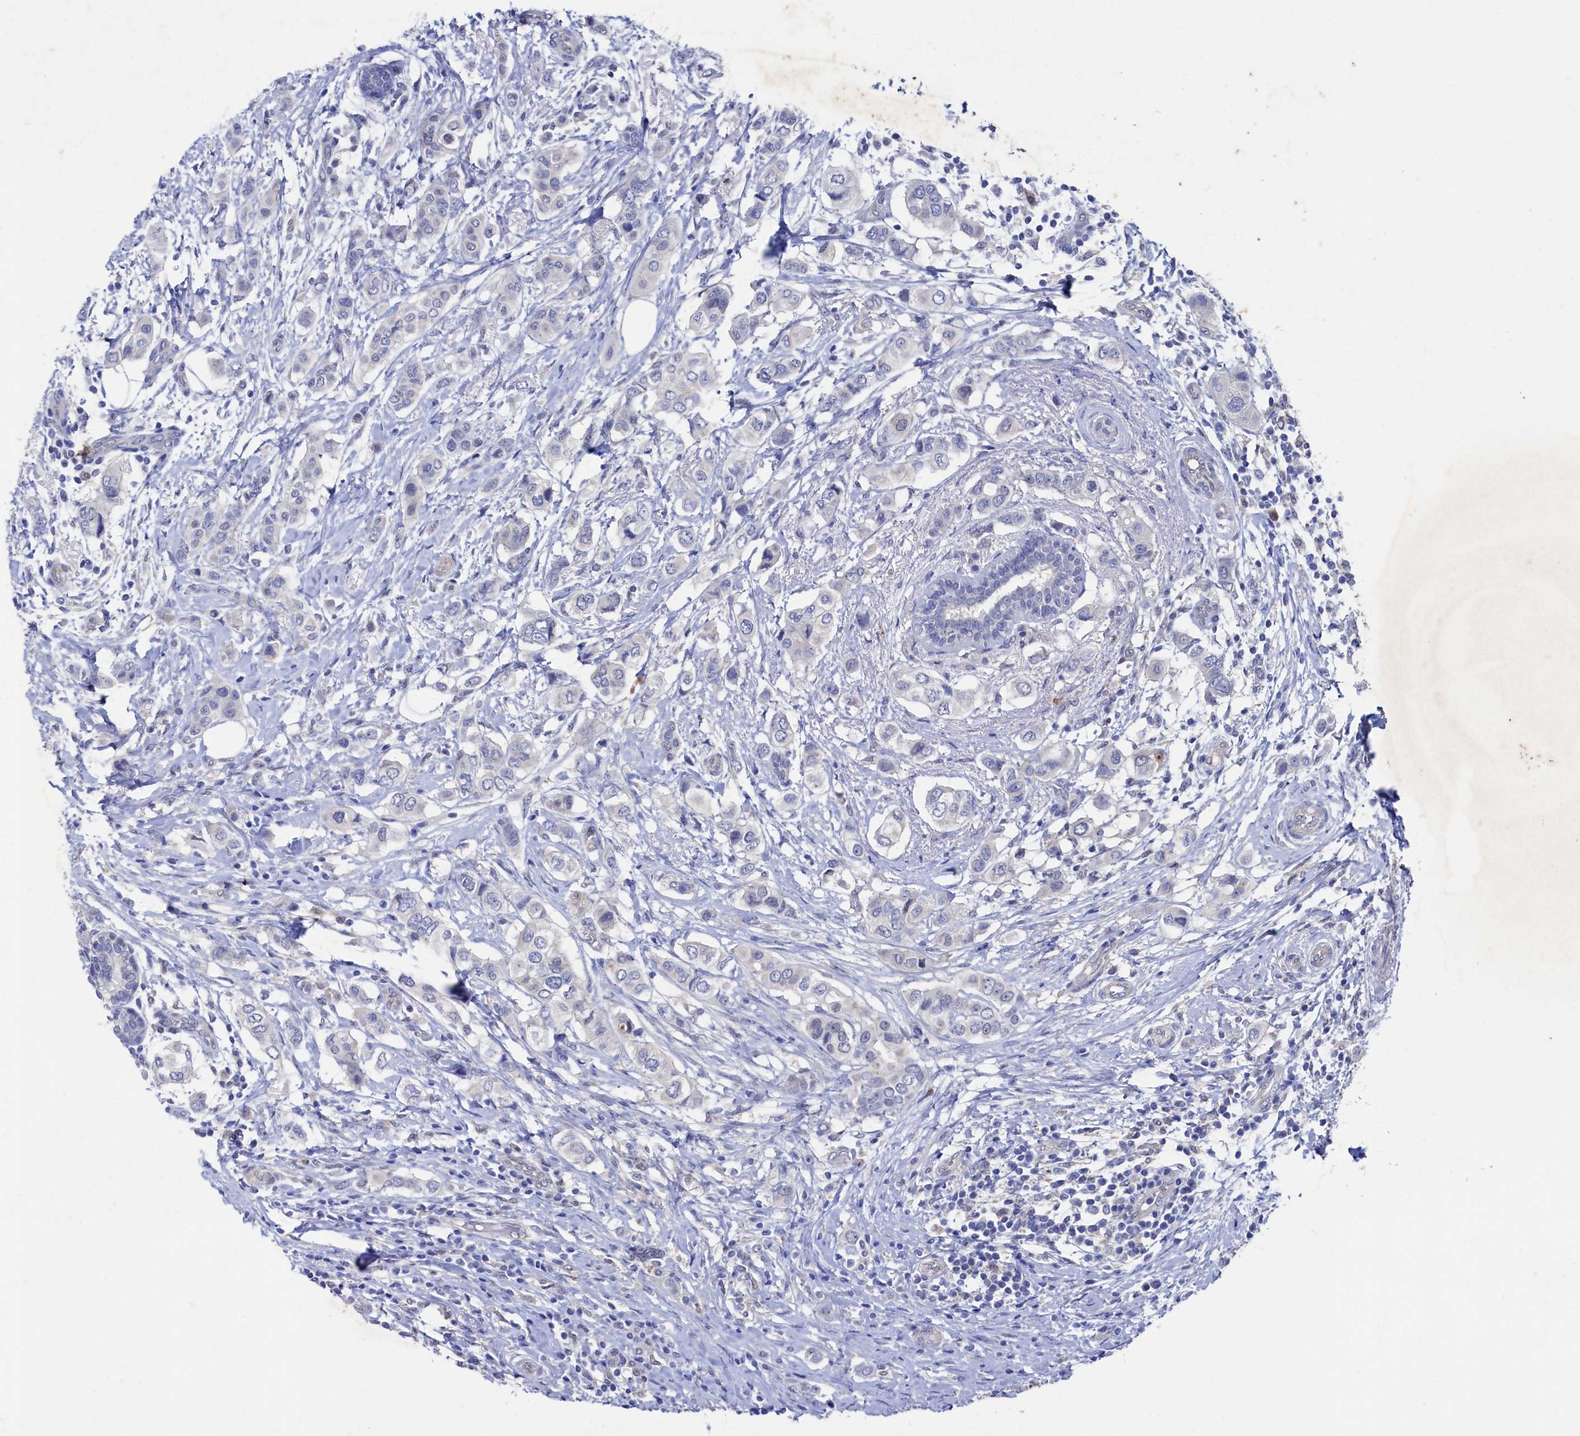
{"staining": {"intensity": "negative", "quantity": "none", "location": "none"}, "tissue": "breast cancer", "cell_type": "Tumor cells", "image_type": "cancer", "snomed": [{"axis": "morphology", "description": "Lobular carcinoma"}, {"axis": "topography", "description": "Breast"}], "caption": "An image of lobular carcinoma (breast) stained for a protein demonstrates no brown staining in tumor cells.", "gene": "RNH1", "patient": {"sex": "female", "age": 51}}